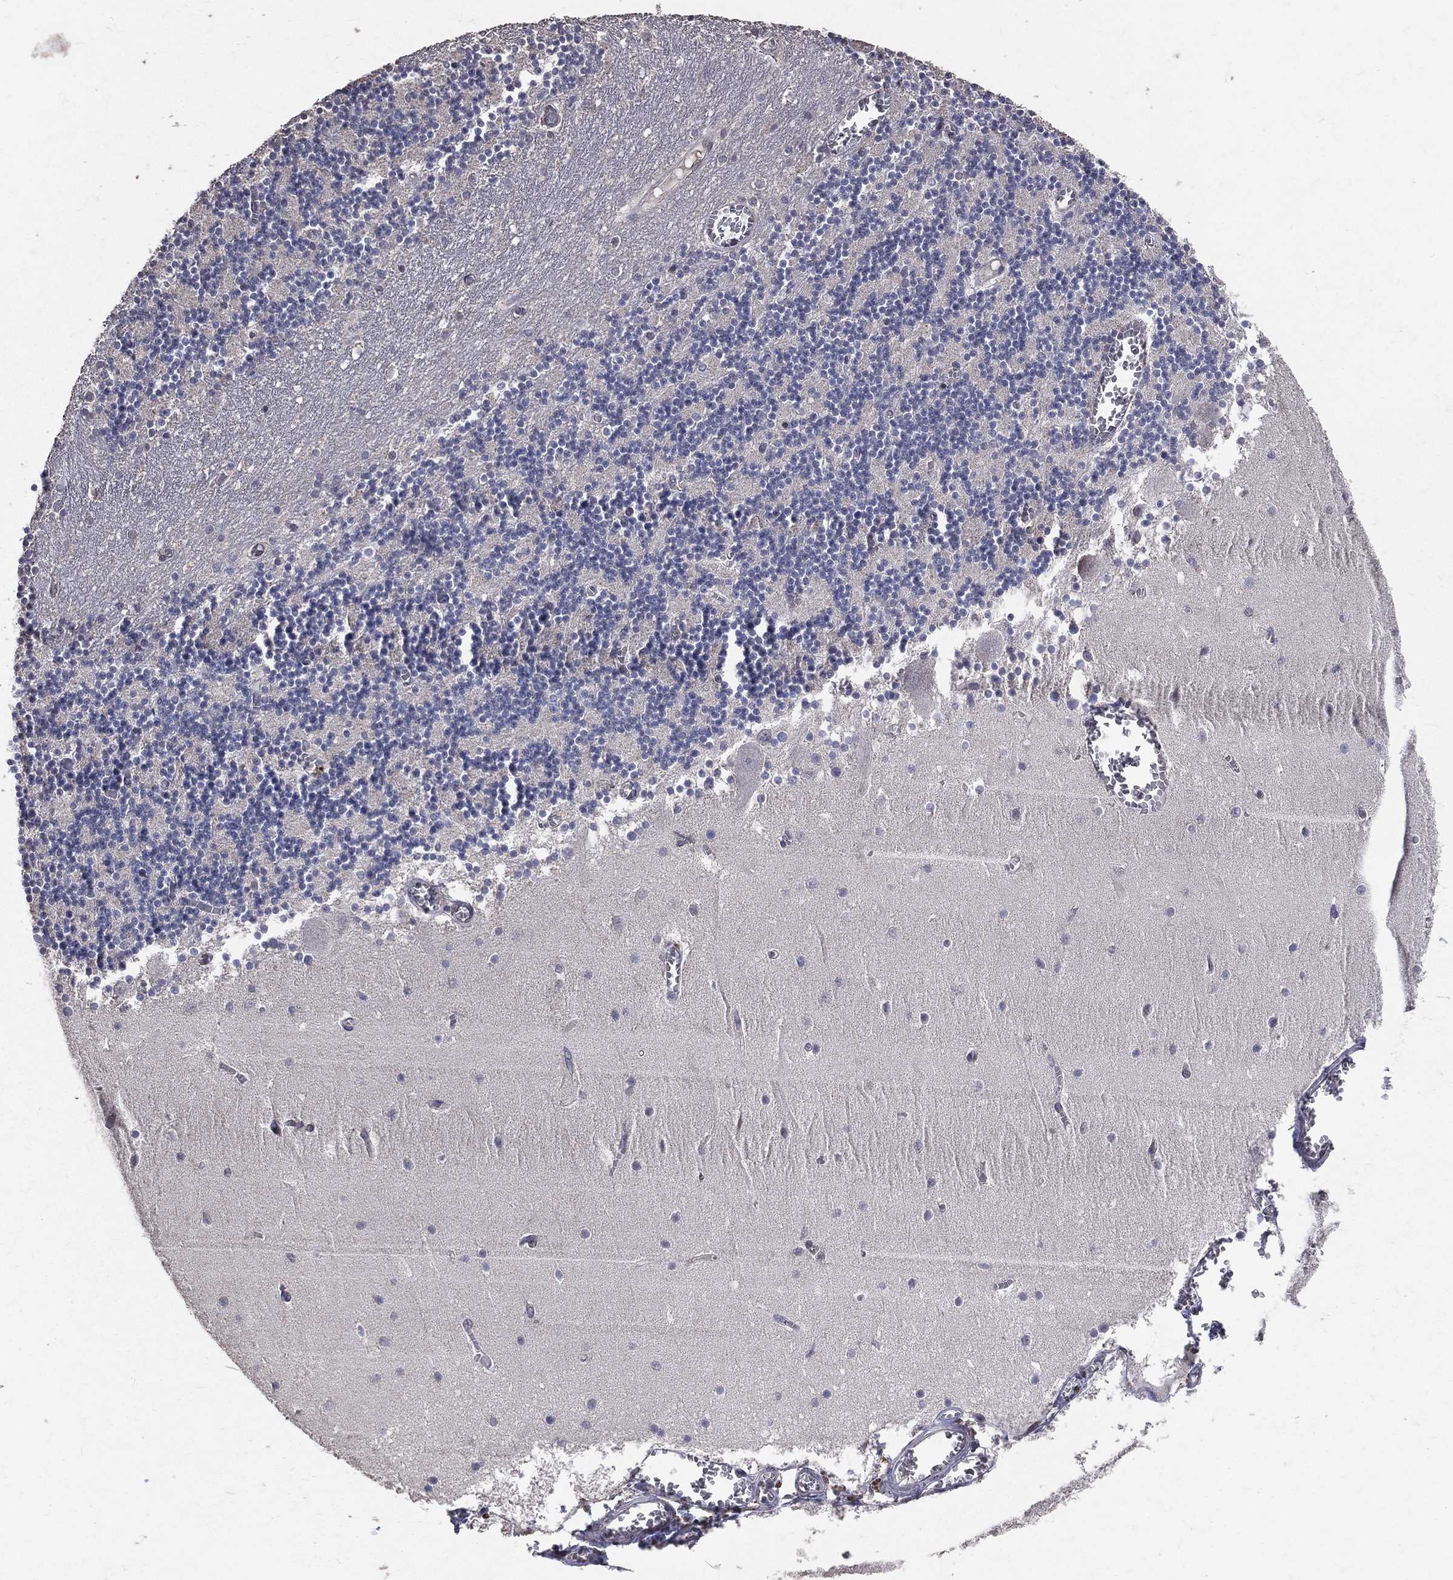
{"staining": {"intensity": "negative", "quantity": "none", "location": "none"}, "tissue": "cerebellum", "cell_type": "Cells in granular layer", "image_type": "normal", "snomed": [{"axis": "morphology", "description": "Normal tissue, NOS"}, {"axis": "topography", "description": "Cerebellum"}], "caption": "Immunohistochemistry (IHC) photomicrograph of unremarkable human cerebellum stained for a protein (brown), which reveals no expression in cells in granular layer. (Brightfield microscopy of DAB (3,3'-diaminobenzidine) IHC at high magnification).", "gene": "LY6K", "patient": {"sex": "female", "age": 28}}